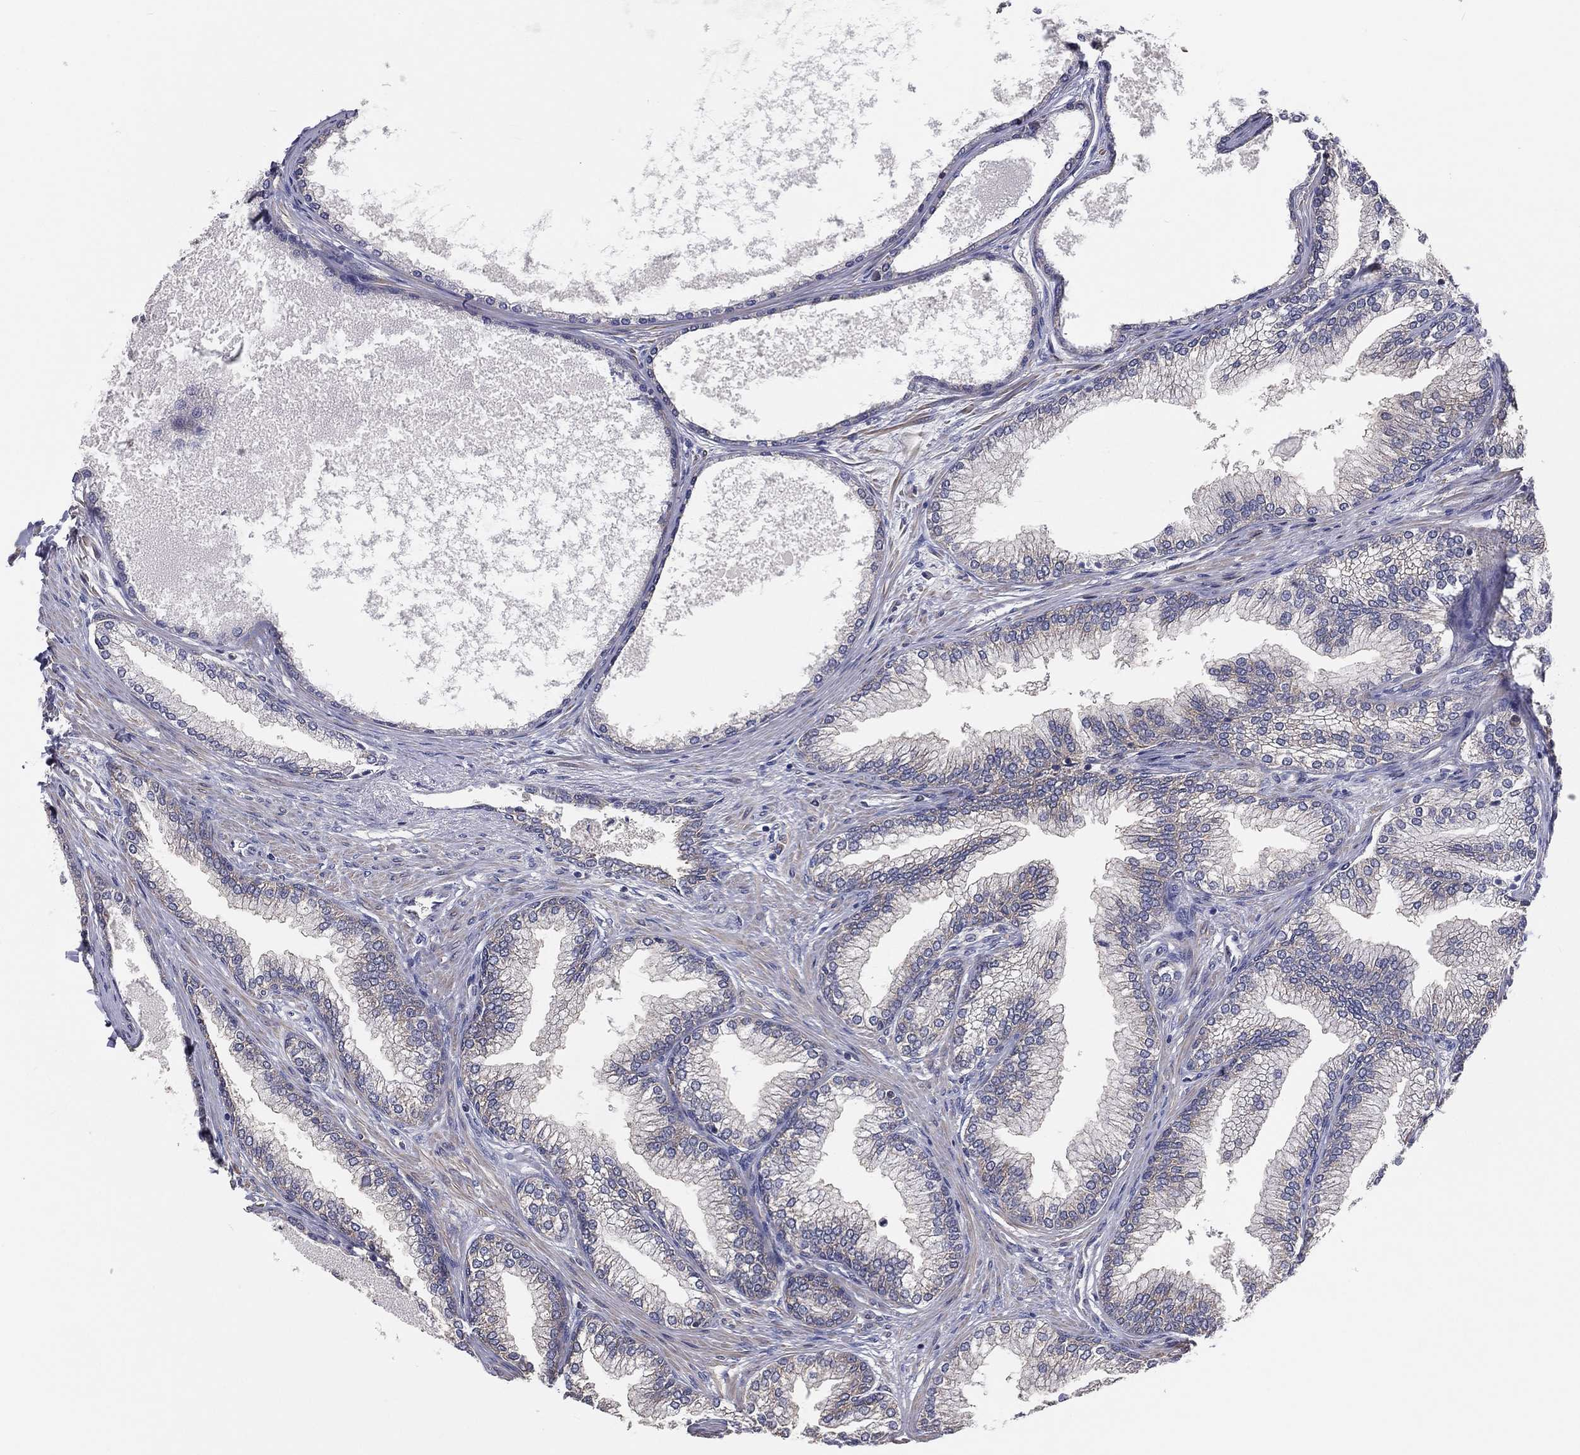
{"staining": {"intensity": "moderate", "quantity": "25%-75%", "location": "cytoplasmic/membranous"}, "tissue": "prostate", "cell_type": "Glandular cells", "image_type": "normal", "snomed": [{"axis": "morphology", "description": "Normal tissue, NOS"}, {"axis": "topography", "description": "Prostate"}], "caption": "This micrograph shows immunohistochemistry (IHC) staining of benign prostate, with medium moderate cytoplasmic/membranous expression in approximately 25%-75% of glandular cells.", "gene": "EIF2B5", "patient": {"sex": "male", "age": 72}}